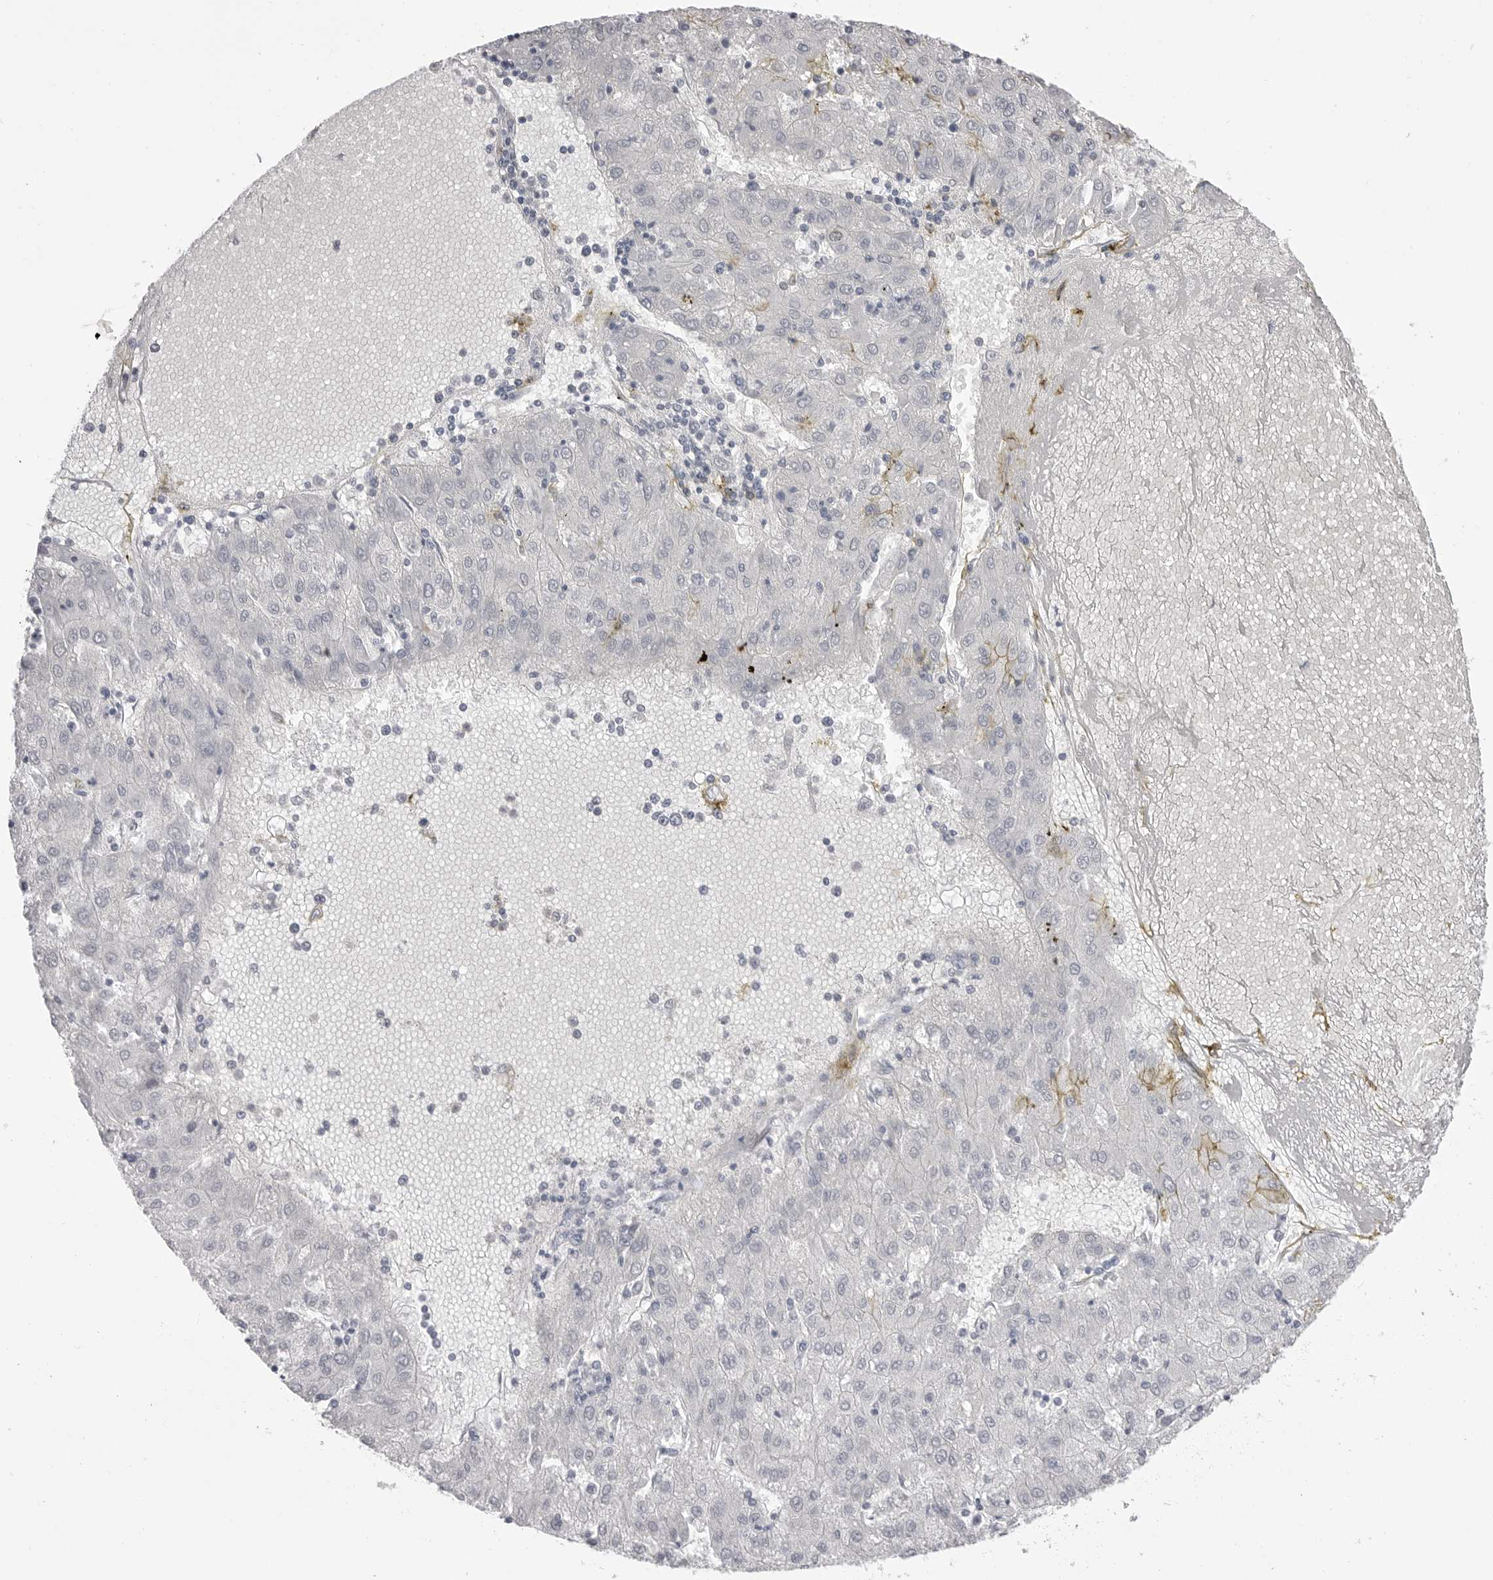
{"staining": {"intensity": "negative", "quantity": "none", "location": "none"}, "tissue": "liver cancer", "cell_type": "Tumor cells", "image_type": "cancer", "snomed": [{"axis": "morphology", "description": "Carcinoma, Hepatocellular, NOS"}, {"axis": "topography", "description": "Liver"}], "caption": "Immunohistochemical staining of hepatocellular carcinoma (liver) reveals no significant expression in tumor cells. Brightfield microscopy of immunohistochemistry stained with DAB (brown) and hematoxylin (blue), captured at high magnification.", "gene": "ICAM5", "patient": {"sex": "male", "age": 72}}